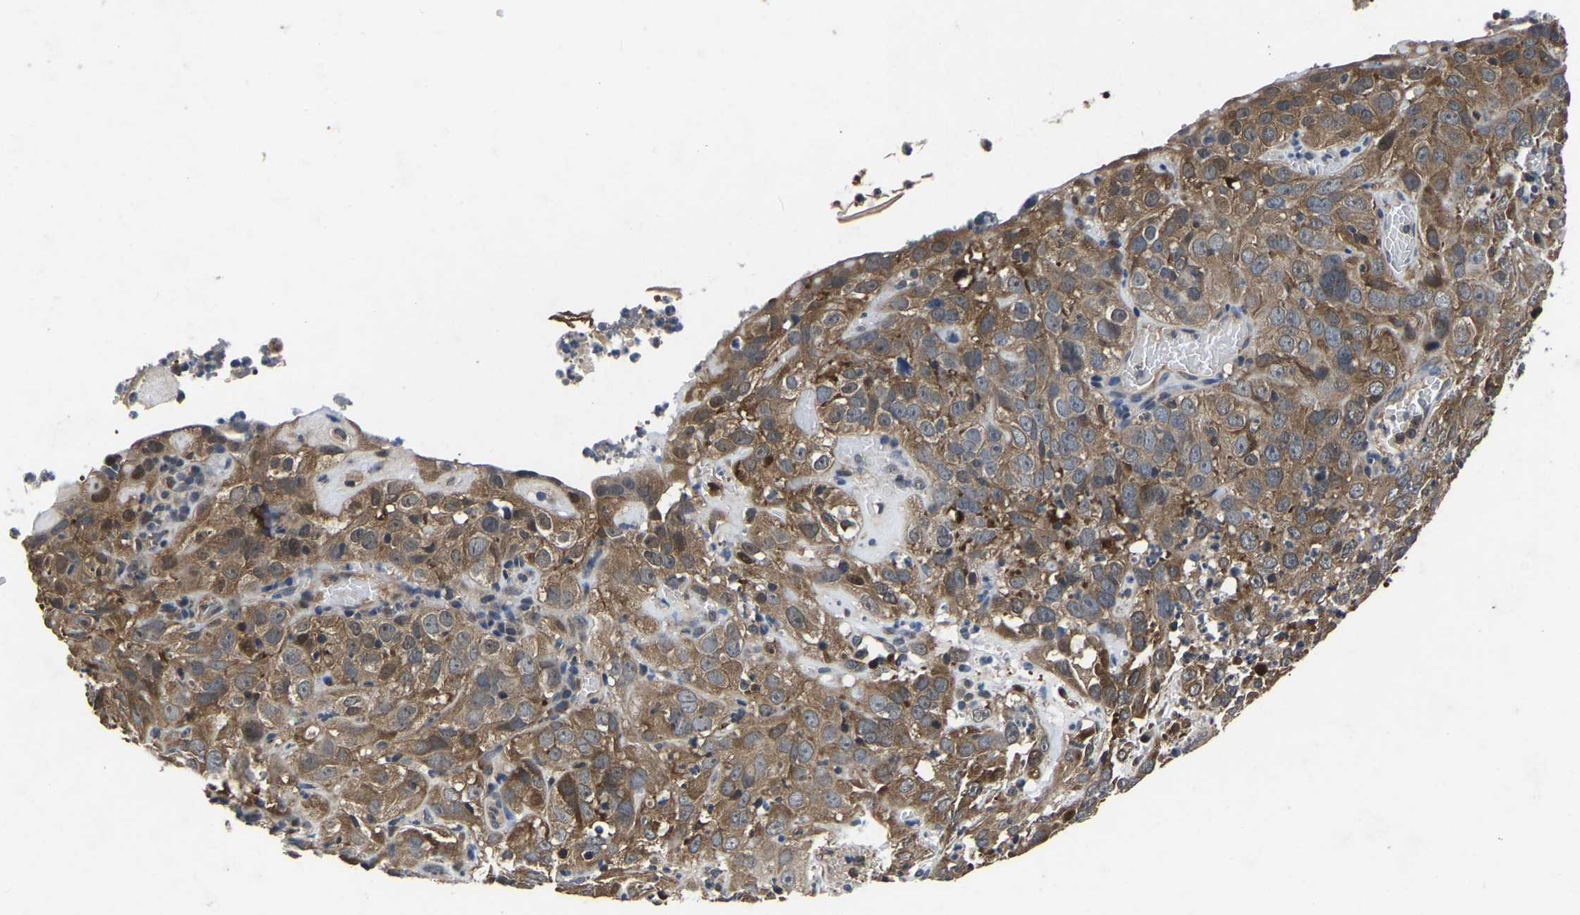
{"staining": {"intensity": "moderate", "quantity": ">75%", "location": "cytoplasmic/membranous"}, "tissue": "cervical cancer", "cell_type": "Tumor cells", "image_type": "cancer", "snomed": [{"axis": "morphology", "description": "Squamous cell carcinoma, NOS"}, {"axis": "topography", "description": "Cervix"}], "caption": "Human cervical squamous cell carcinoma stained with a protein marker exhibits moderate staining in tumor cells.", "gene": "FGD5", "patient": {"sex": "female", "age": 32}}